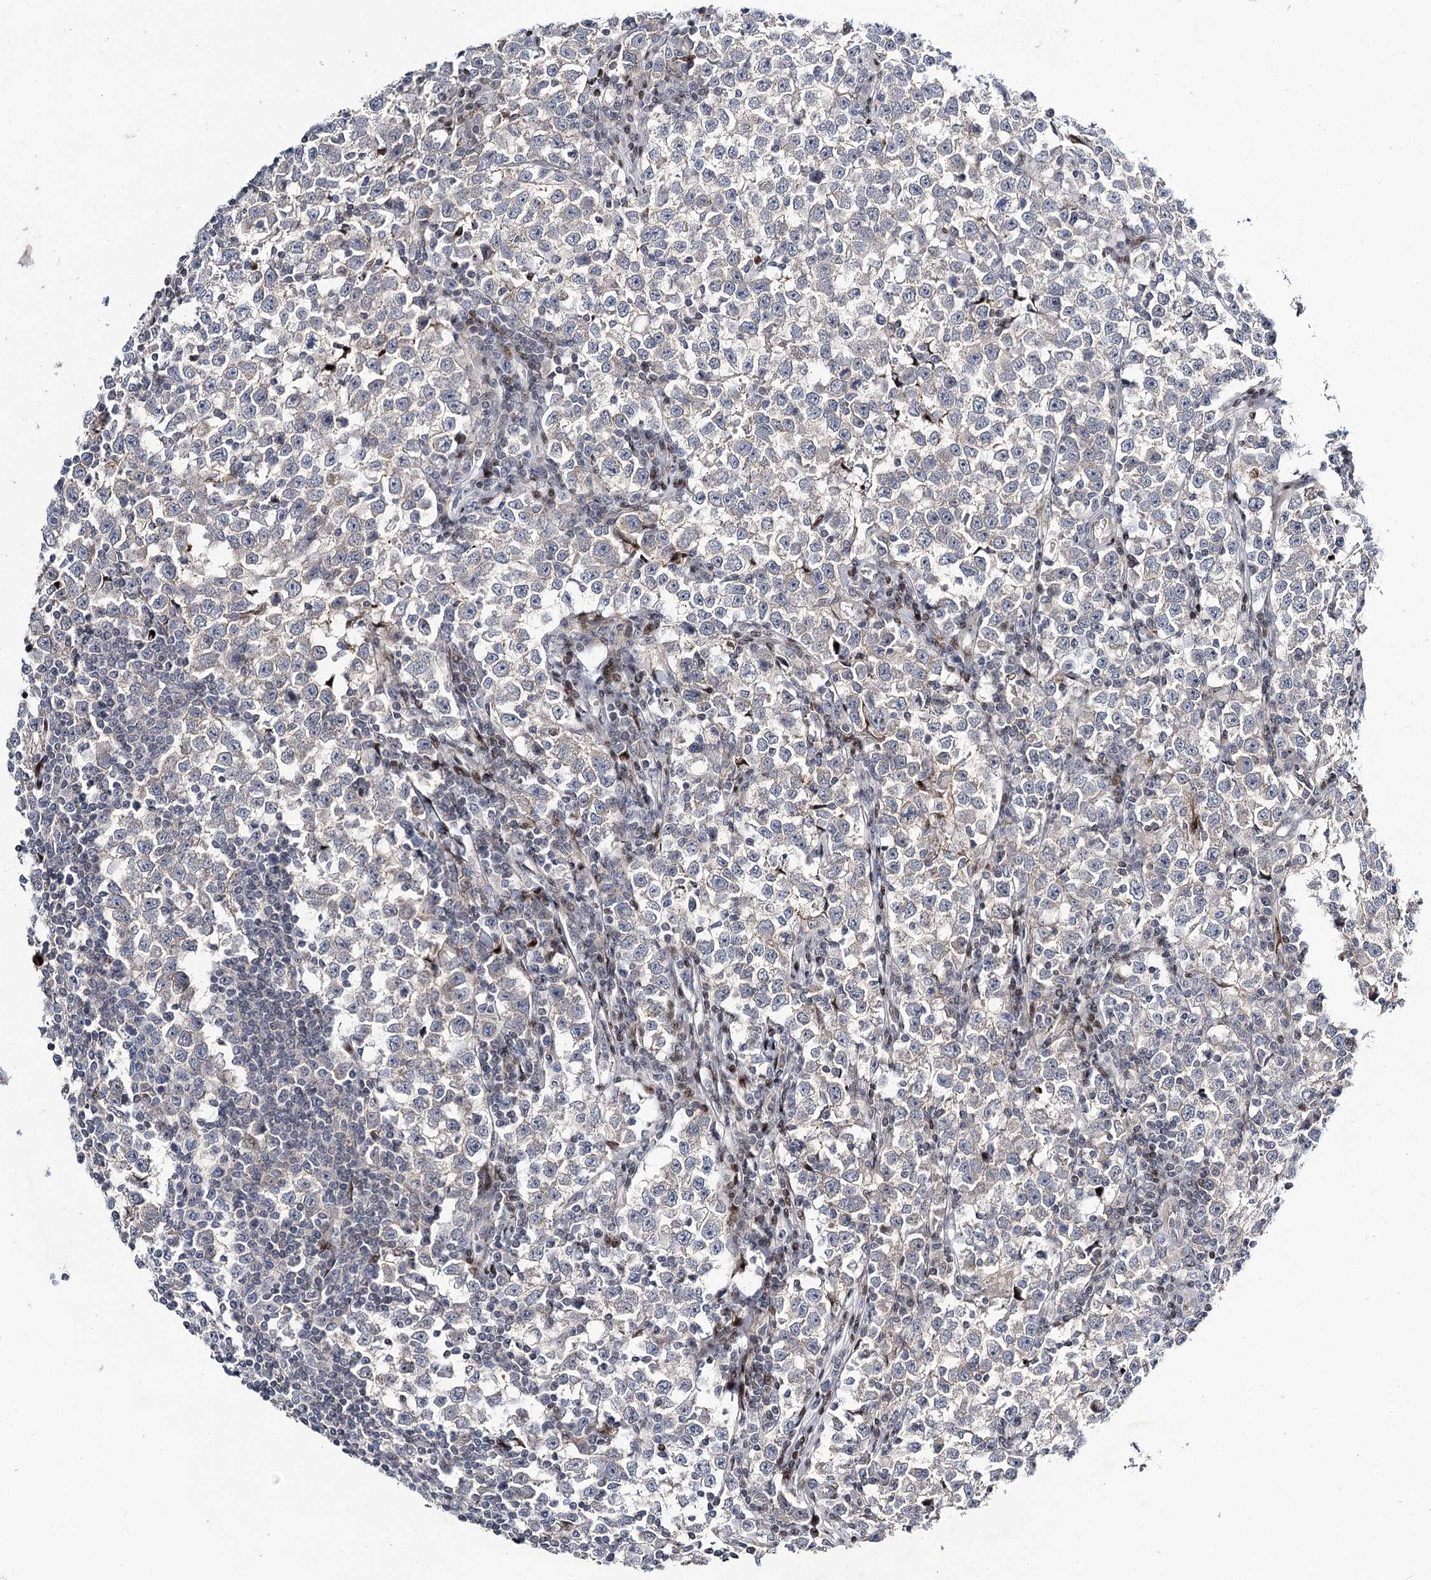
{"staining": {"intensity": "negative", "quantity": "none", "location": "none"}, "tissue": "testis cancer", "cell_type": "Tumor cells", "image_type": "cancer", "snomed": [{"axis": "morphology", "description": "Normal tissue, NOS"}, {"axis": "morphology", "description": "Seminoma, NOS"}, {"axis": "topography", "description": "Testis"}], "caption": "Immunohistochemical staining of testis seminoma demonstrates no significant expression in tumor cells.", "gene": "ITFG2", "patient": {"sex": "male", "age": 43}}